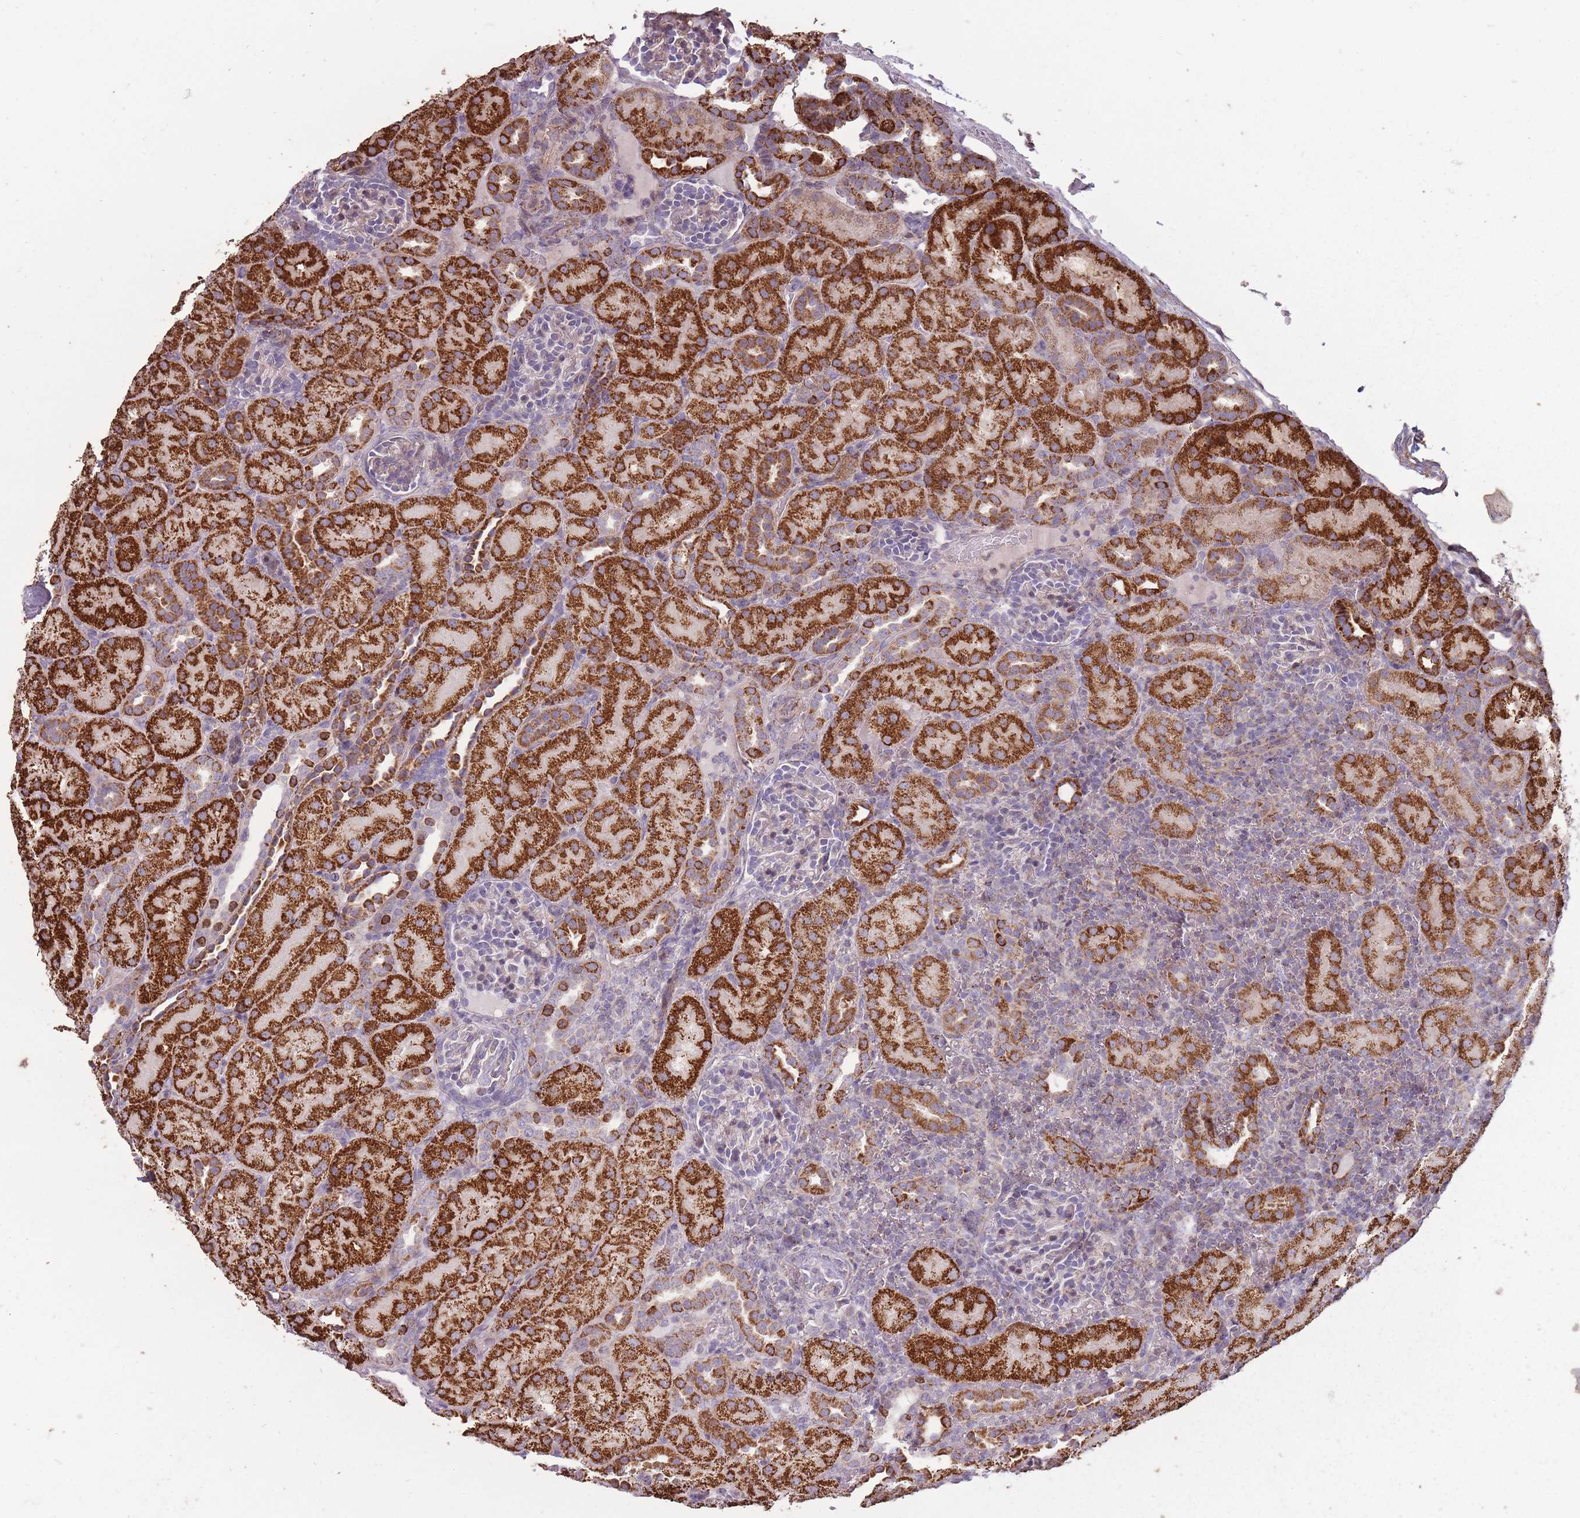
{"staining": {"intensity": "negative", "quantity": "none", "location": "none"}, "tissue": "kidney", "cell_type": "Cells in glomeruli", "image_type": "normal", "snomed": [{"axis": "morphology", "description": "Normal tissue, NOS"}, {"axis": "topography", "description": "Kidney"}], "caption": "Immunohistochemical staining of unremarkable kidney shows no significant expression in cells in glomeruli.", "gene": "CNOT8", "patient": {"sex": "male", "age": 1}}